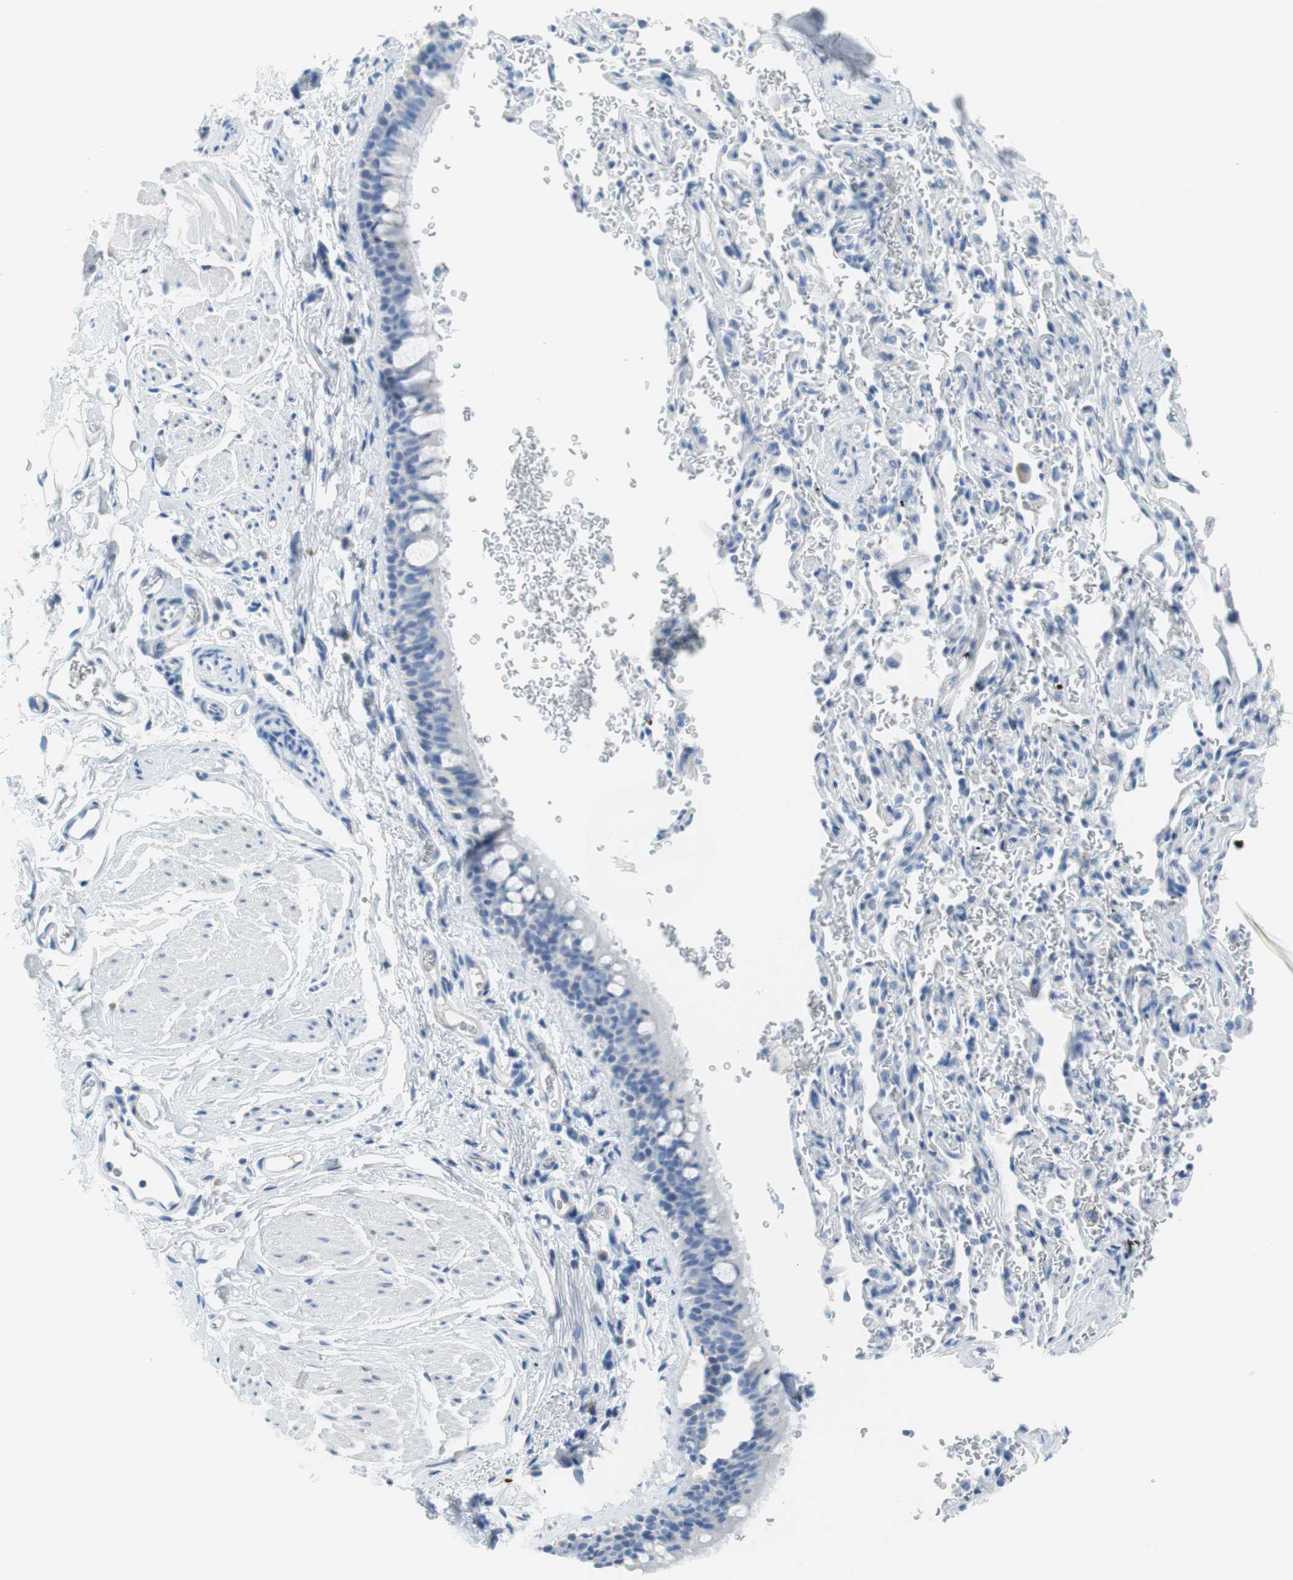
{"staining": {"intensity": "negative", "quantity": "none", "location": "none"}, "tissue": "bronchus", "cell_type": "Respiratory epithelial cells", "image_type": "normal", "snomed": [{"axis": "morphology", "description": "Normal tissue, NOS"}, {"axis": "morphology", "description": "Malignant melanoma, Metastatic site"}, {"axis": "topography", "description": "Bronchus"}, {"axis": "topography", "description": "Lung"}], "caption": "This is an immunohistochemistry (IHC) image of benign human bronchus. There is no staining in respiratory epithelial cells.", "gene": "MYH1", "patient": {"sex": "male", "age": 64}}